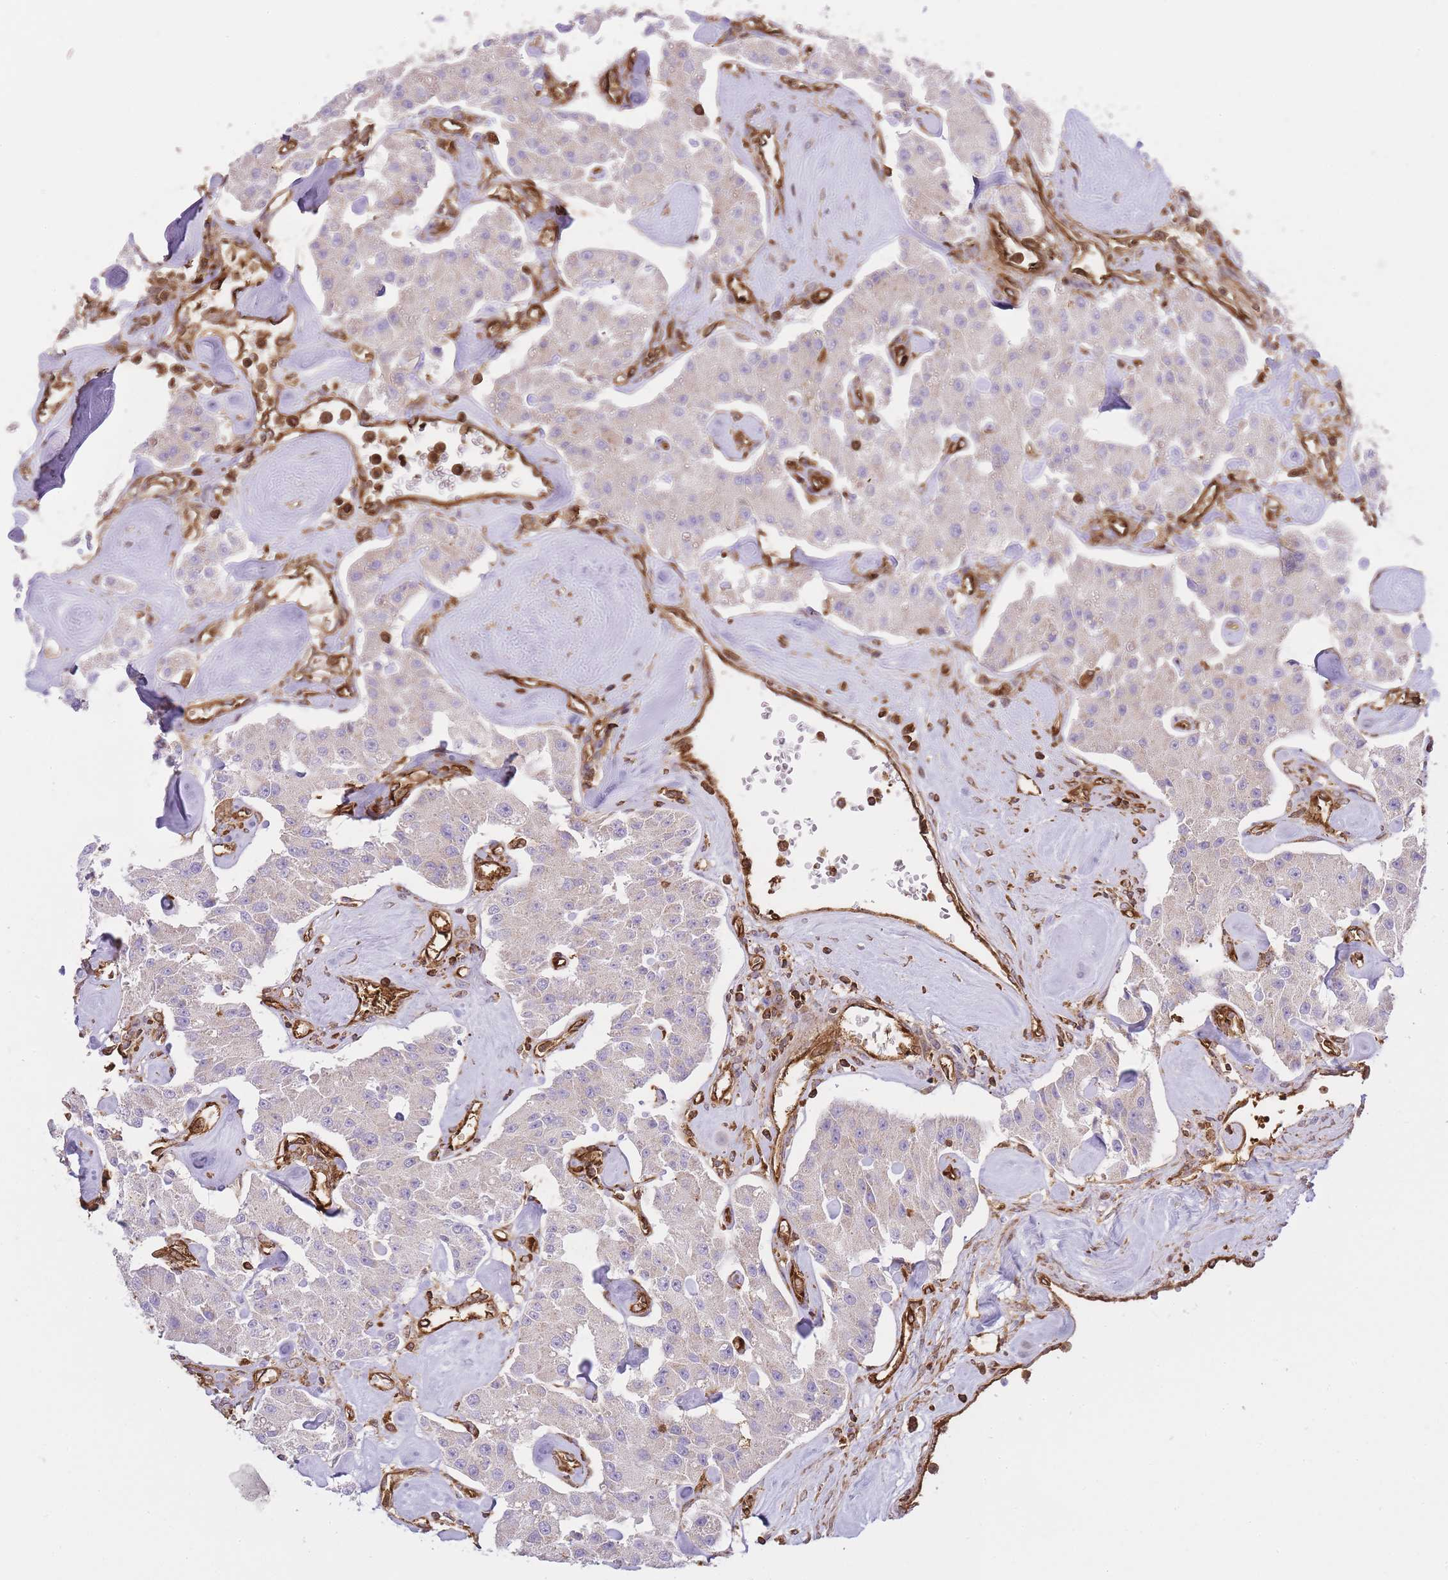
{"staining": {"intensity": "negative", "quantity": "none", "location": "none"}, "tissue": "carcinoid", "cell_type": "Tumor cells", "image_type": "cancer", "snomed": [{"axis": "morphology", "description": "Carcinoid, malignant, NOS"}, {"axis": "topography", "description": "Pancreas"}], "caption": "A high-resolution image shows immunohistochemistry staining of carcinoid, which reveals no significant expression in tumor cells.", "gene": "MSN", "patient": {"sex": "male", "age": 41}}